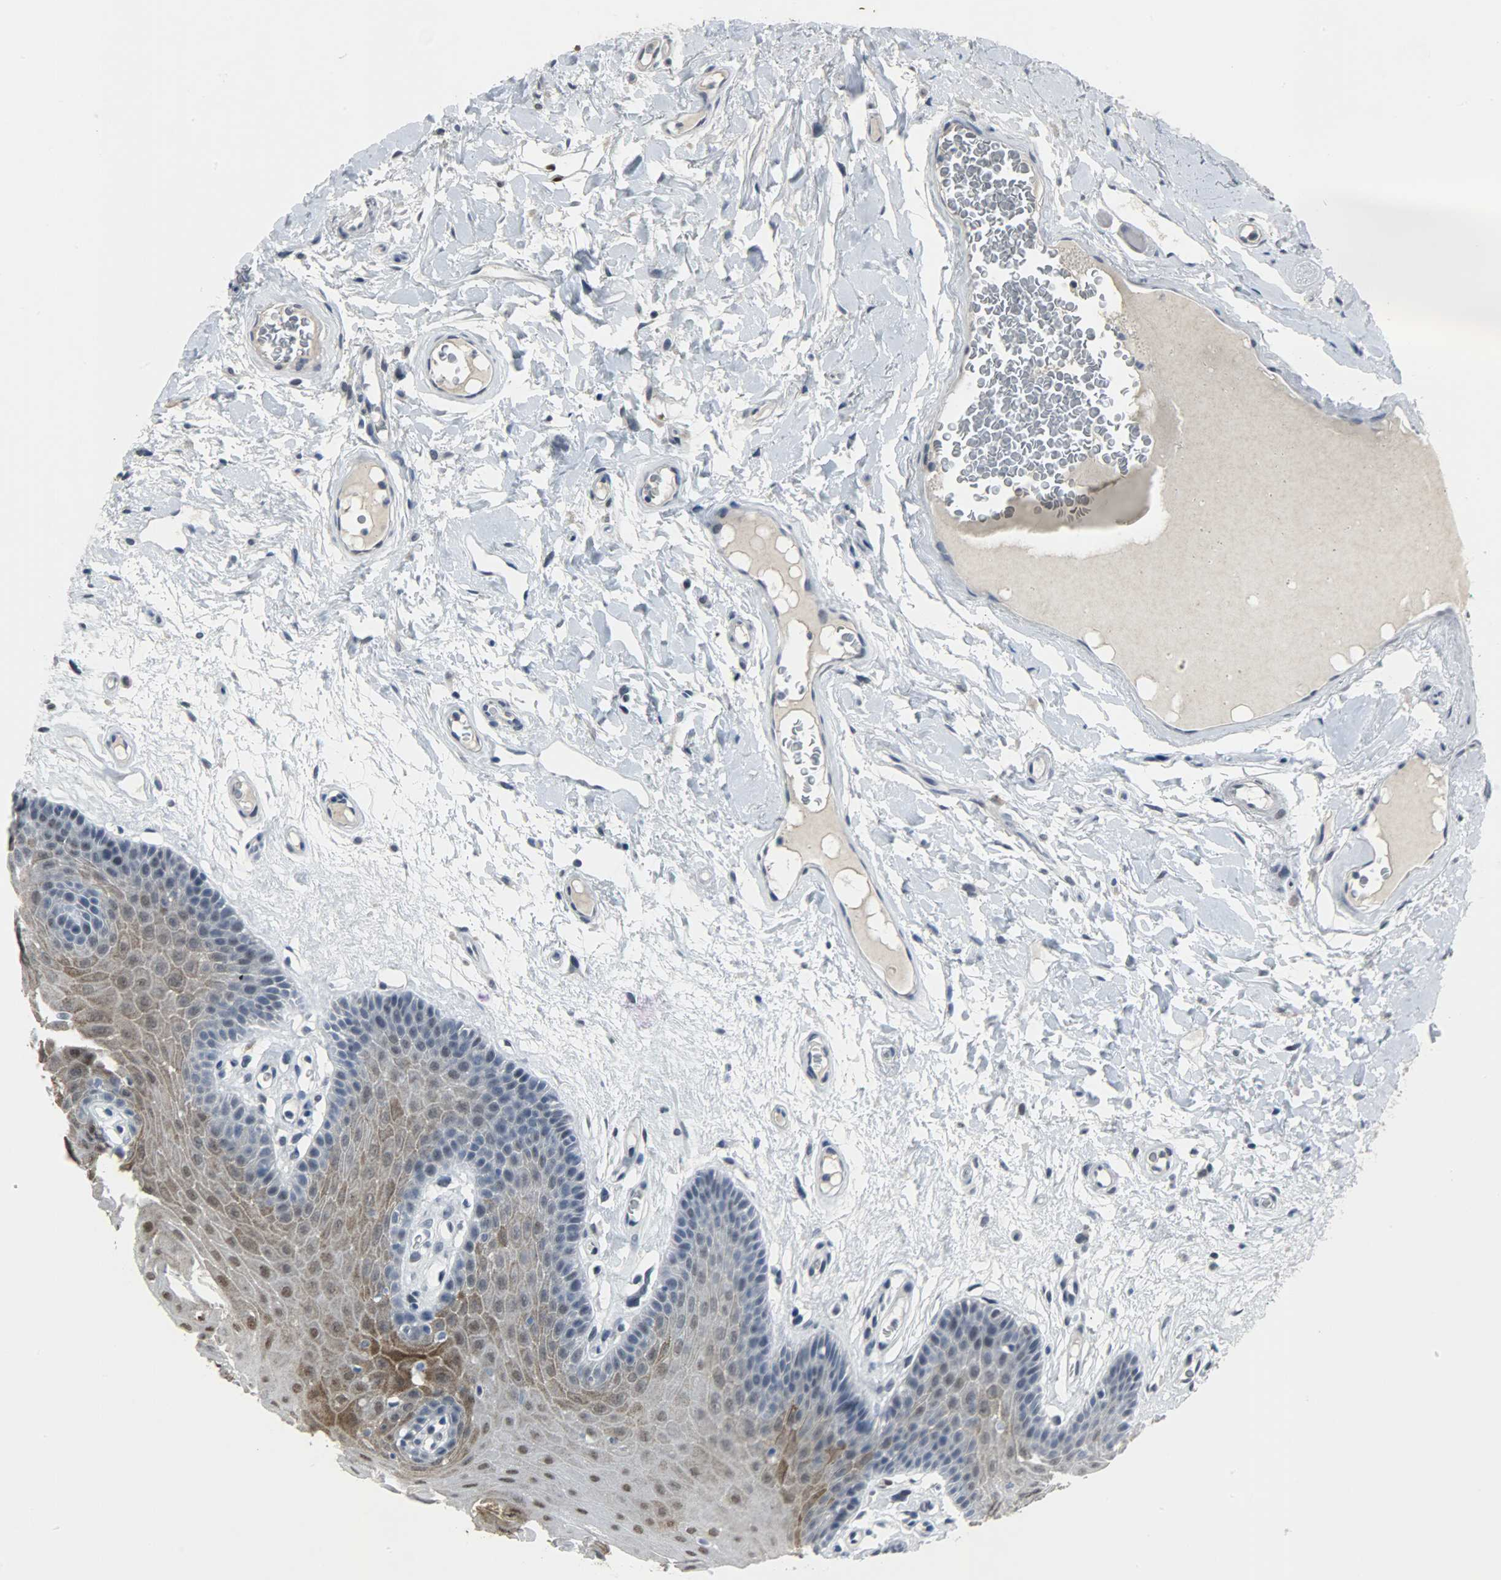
{"staining": {"intensity": "strong", "quantity": ">75%", "location": "cytoplasmic/membranous,nuclear"}, "tissue": "oral mucosa", "cell_type": "Squamous epithelial cells", "image_type": "normal", "snomed": [{"axis": "morphology", "description": "Normal tissue, NOS"}, {"axis": "morphology", "description": "Squamous cell carcinoma, NOS"}, {"axis": "topography", "description": "Skeletal muscle"}, {"axis": "topography", "description": "Oral tissue"}, {"axis": "topography", "description": "Head-Neck"}], "caption": "Brown immunohistochemical staining in unremarkable oral mucosa demonstrates strong cytoplasmic/membranous,nuclear positivity in approximately >75% of squamous epithelial cells. Ihc stains the protein of interest in brown and the nuclei are stained blue.", "gene": "PPARG", "patient": {"sex": "male", "age": 71}}